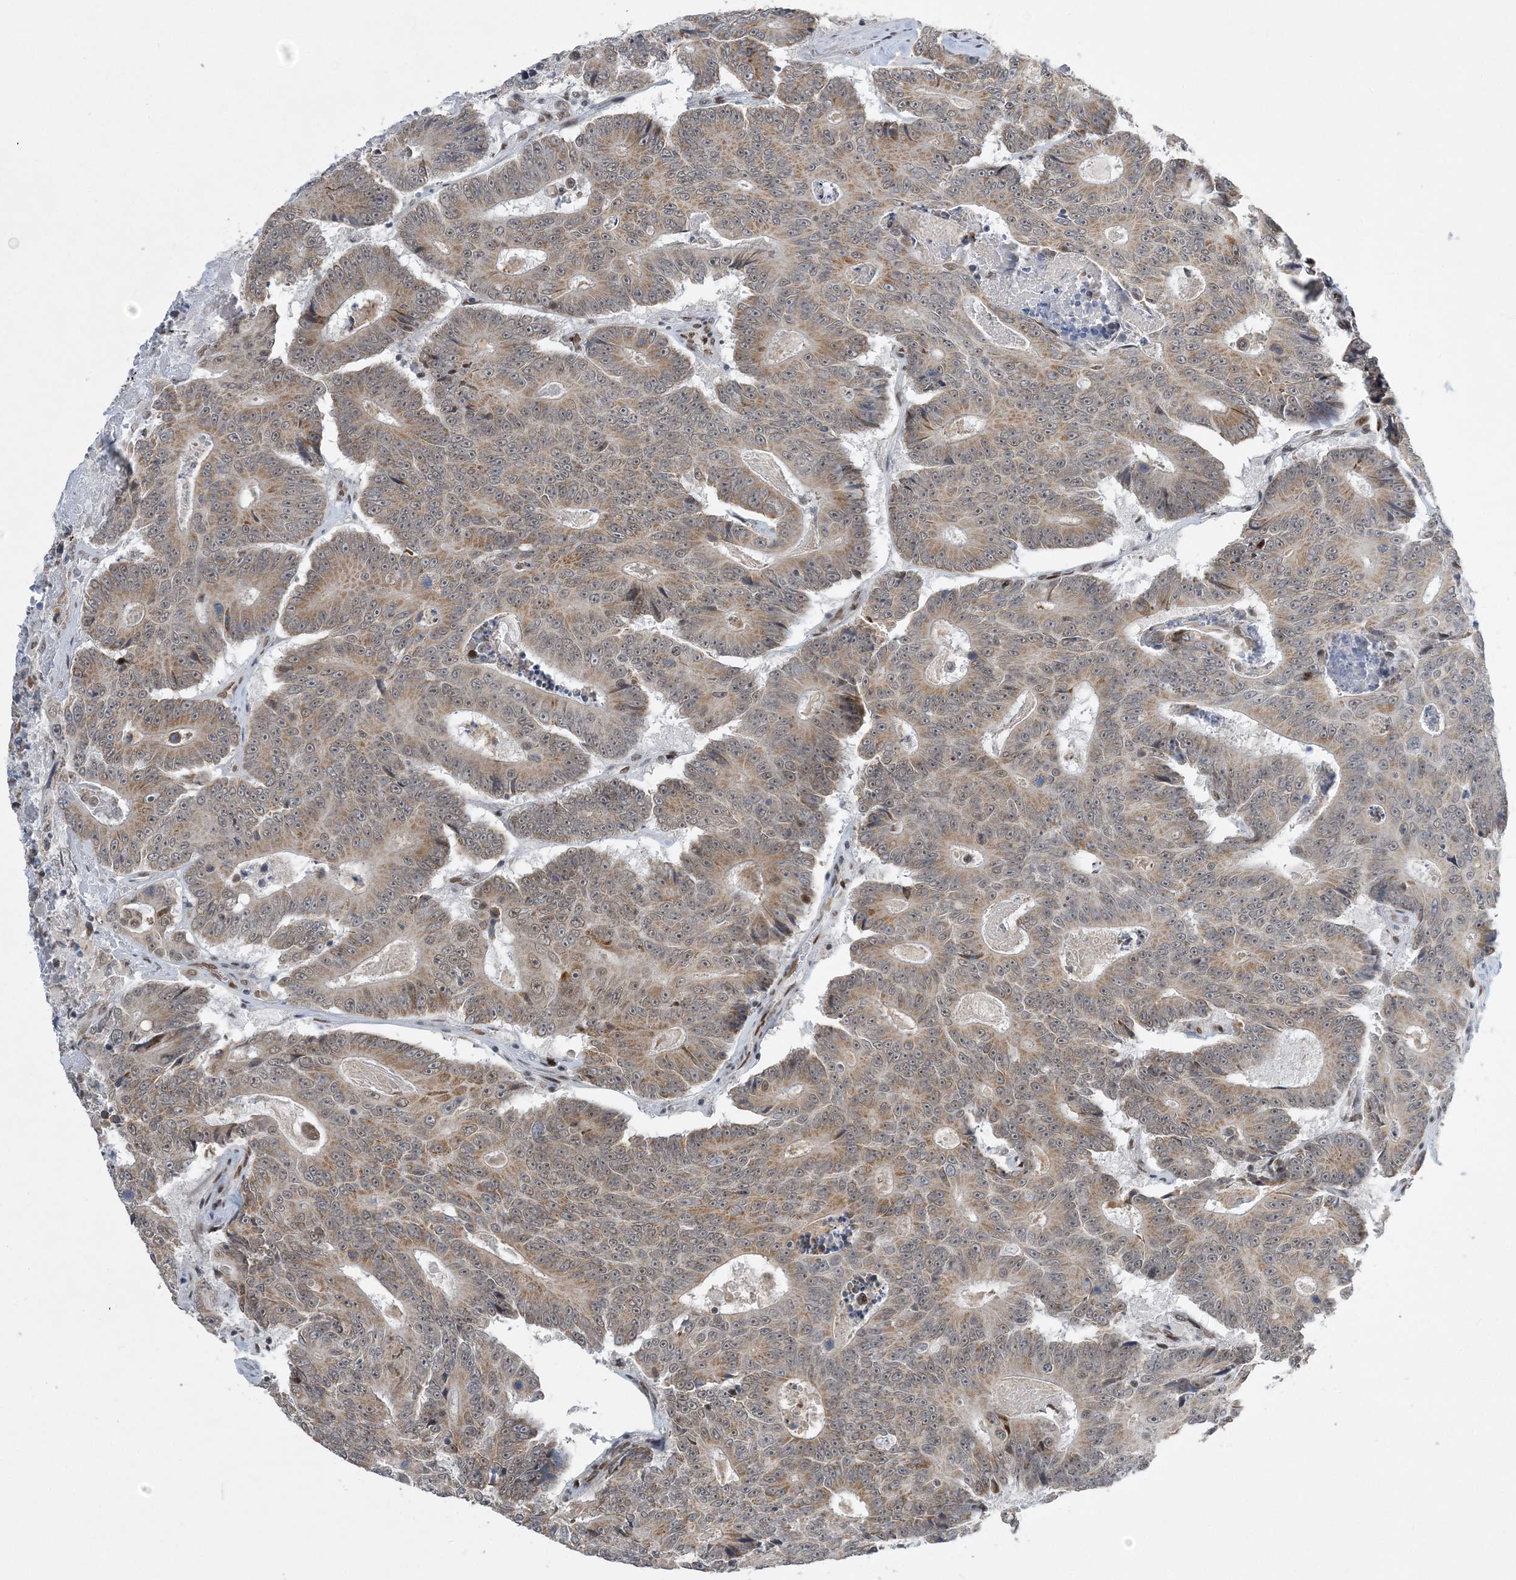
{"staining": {"intensity": "weak", "quantity": ">75%", "location": "cytoplasmic/membranous"}, "tissue": "colorectal cancer", "cell_type": "Tumor cells", "image_type": "cancer", "snomed": [{"axis": "morphology", "description": "Adenocarcinoma, NOS"}, {"axis": "topography", "description": "Colon"}], "caption": "Protein analysis of colorectal cancer tissue reveals weak cytoplasmic/membranous expression in approximately >75% of tumor cells. The protein of interest is stained brown, and the nuclei are stained in blue (DAB (3,3'-diaminobenzidine) IHC with brightfield microscopy, high magnification).", "gene": "WAC", "patient": {"sex": "male", "age": 83}}